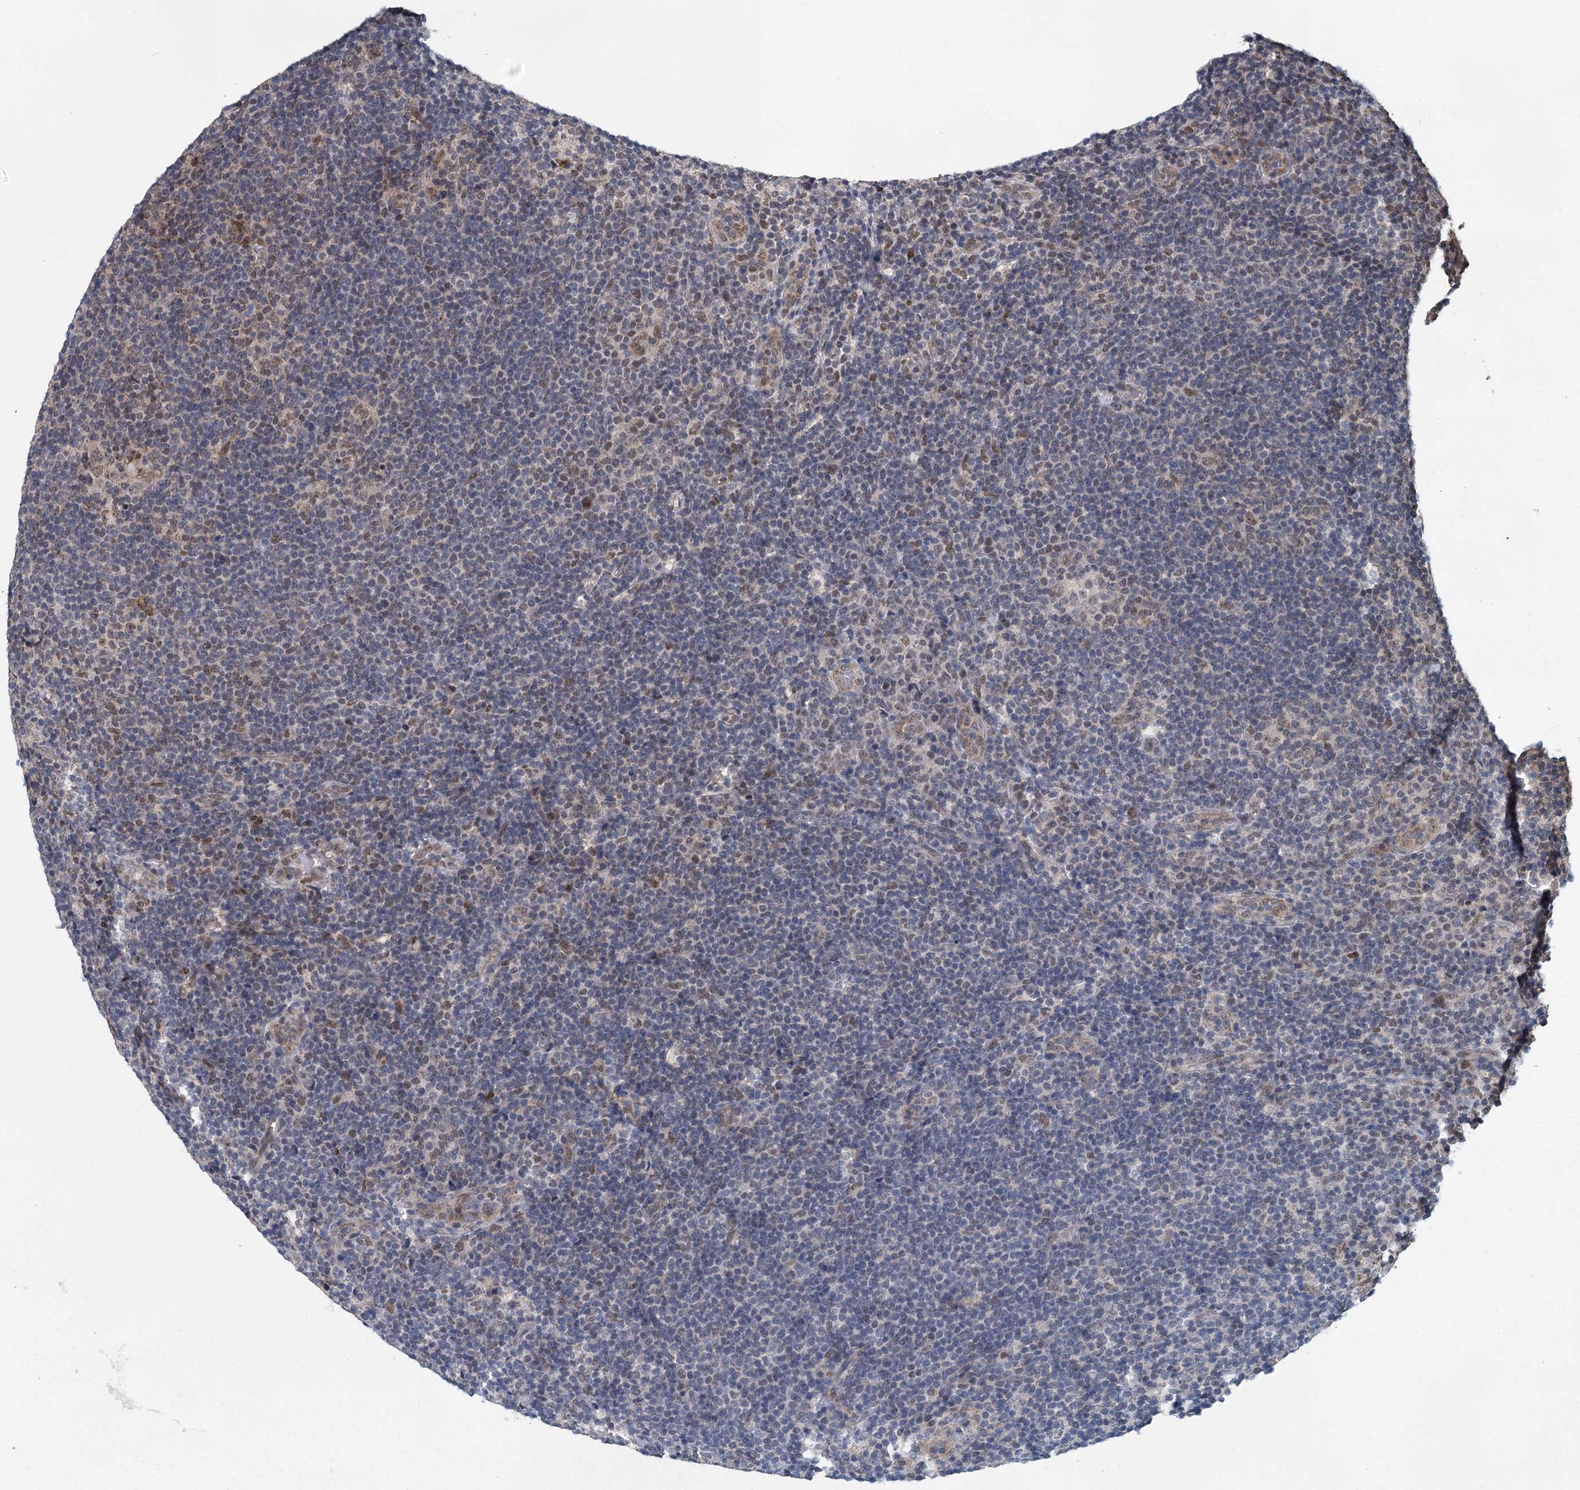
{"staining": {"intensity": "weak", "quantity": "25%-75%", "location": "nuclear"}, "tissue": "lymphoma", "cell_type": "Tumor cells", "image_type": "cancer", "snomed": [{"axis": "morphology", "description": "Hodgkin's disease, NOS"}, {"axis": "topography", "description": "Lymph node"}], "caption": "Lymphoma was stained to show a protein in brown. There is low levels of weak nuclear expression in about 25%-75% of tumor cells.", "gene": "MYG1", "patient": {"sex": "female", "age": 57}}